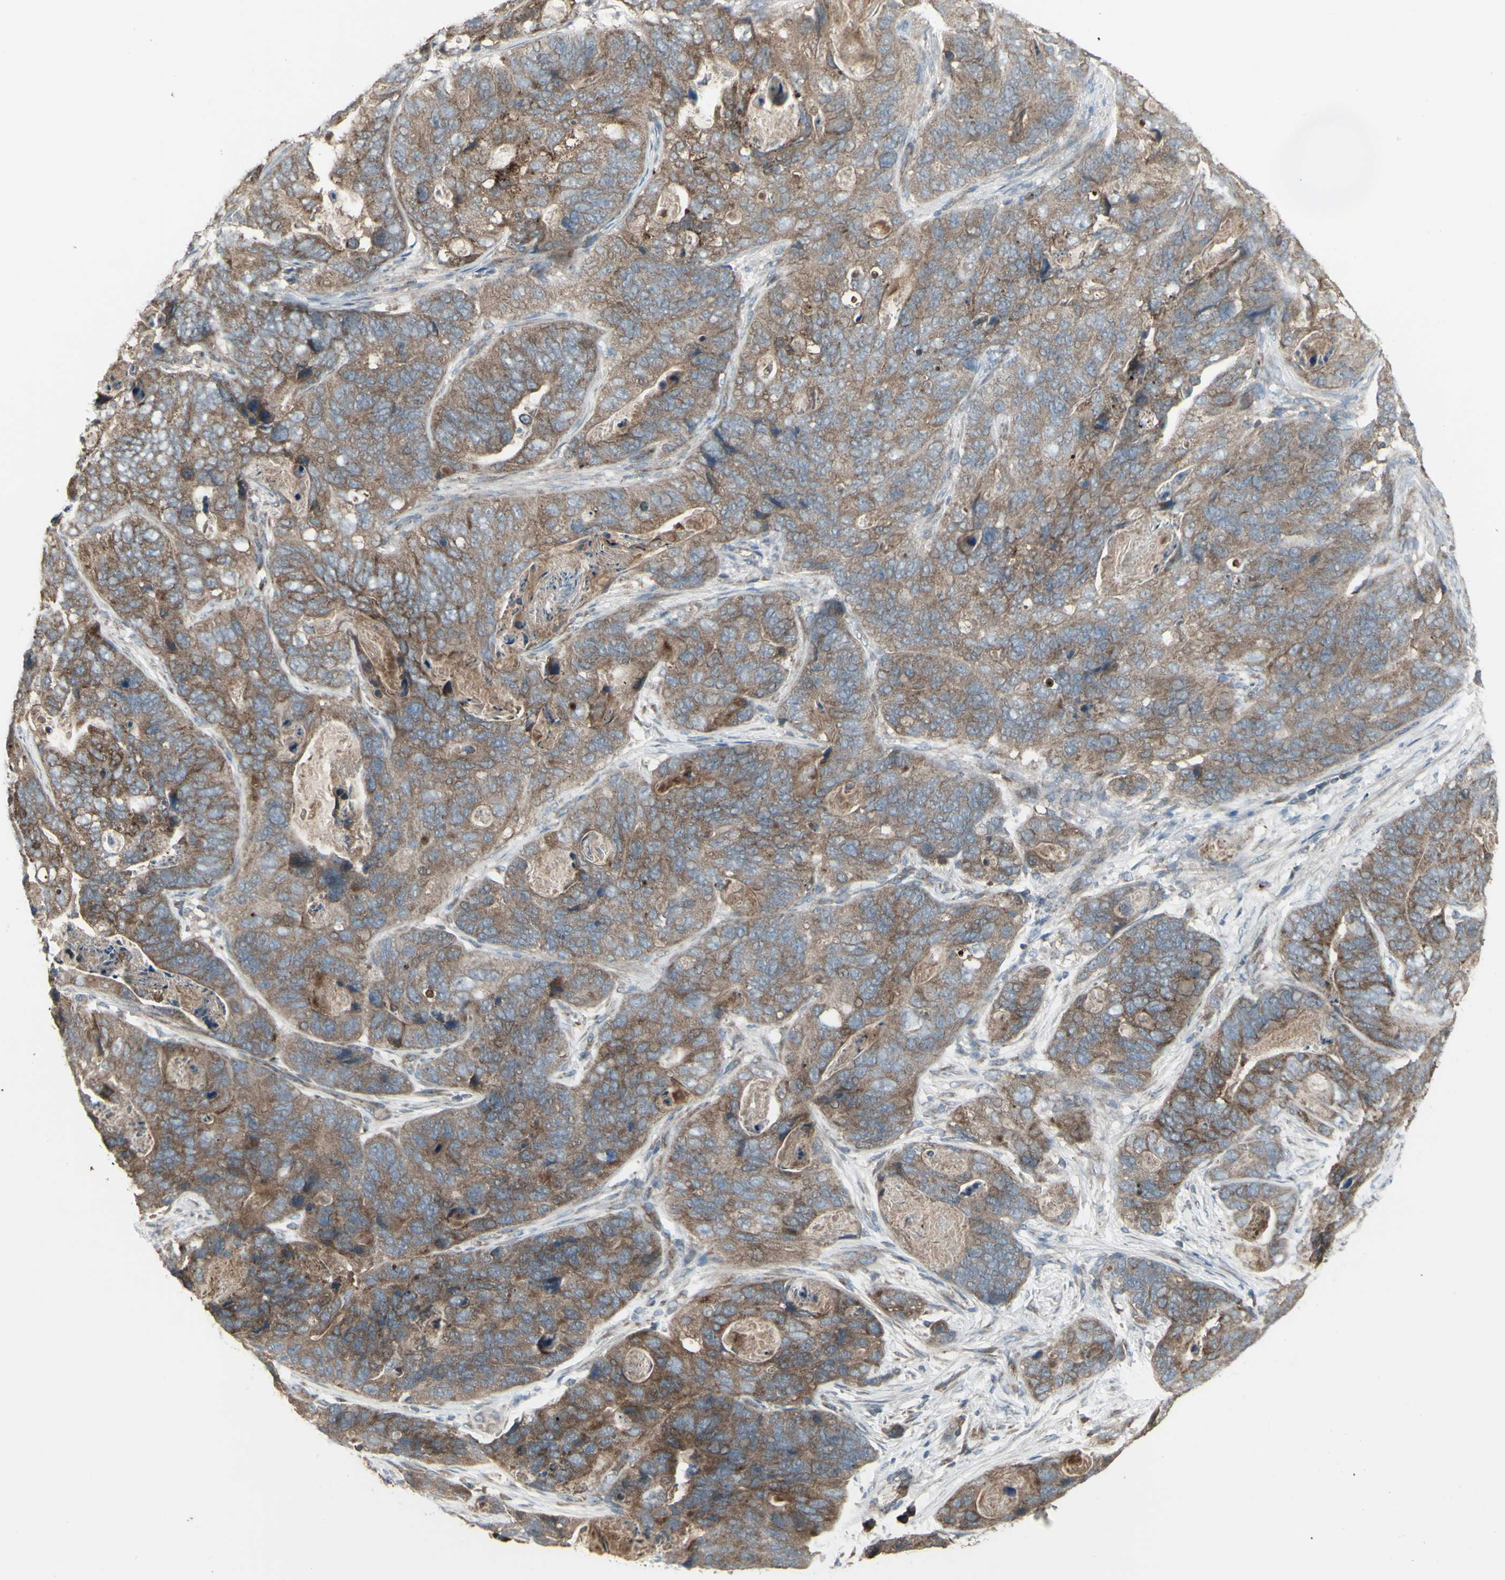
{"staining": {"intensity": "moderate", "quantity": ">75%", "location": "cytoplasmic/membranous"}, "tissue": "stomach cancer", "cell_type": "Tumor cells", "image_type": "cancer", "snomed": [{"axis": "morphology", "description": "Adenocarcinoma, NOS"}, {"axis": "topography", "description": "Stomach"}], "caption": "Stomach adenocarcinoma stained for a protein (brown) reveals moderate cytoplasmic/membranous positive positivity in approximately >75% of tumor cells.", "gene": "SHC1", "patient": {"sex": "female", "age": 89}}